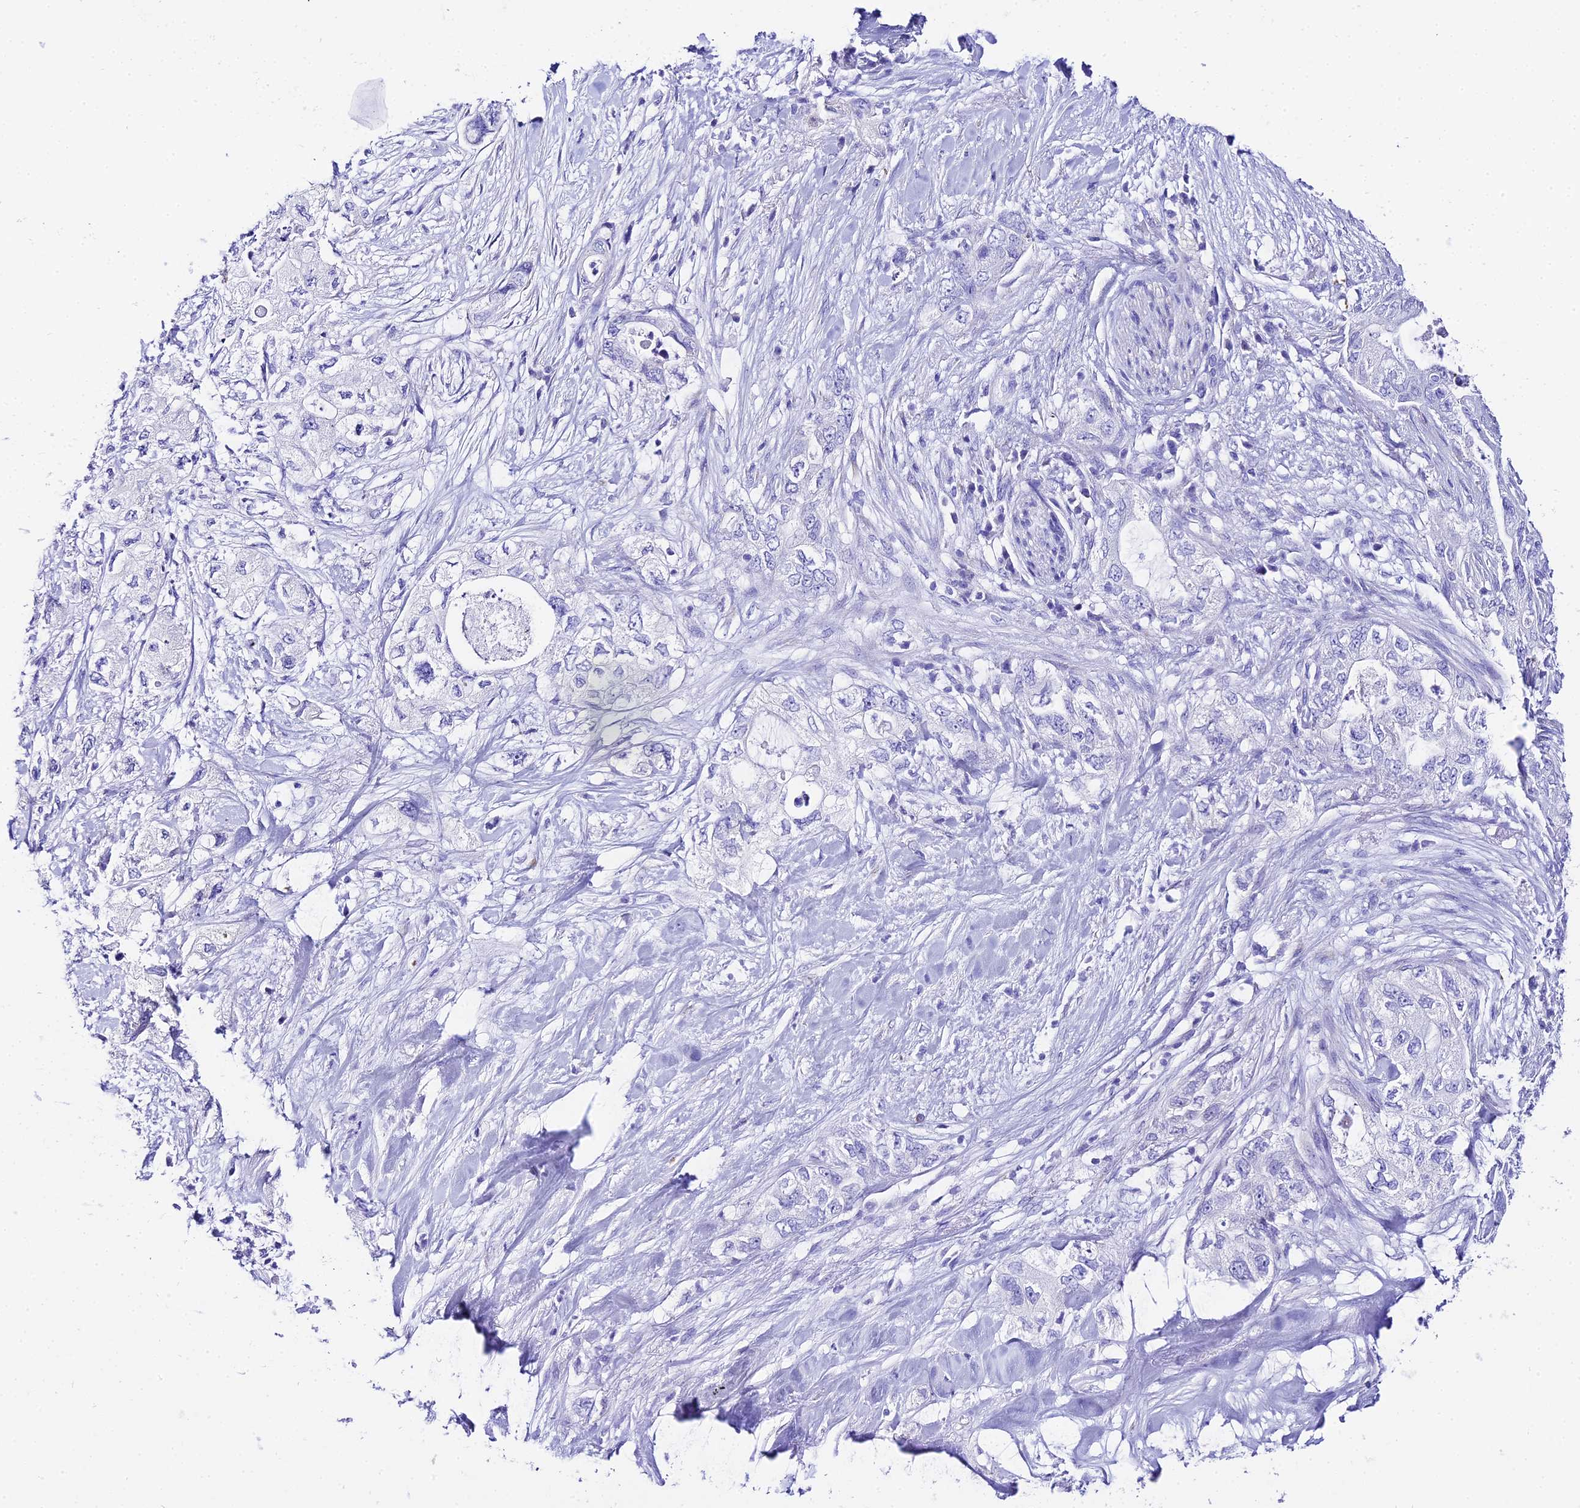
{"staining": {"intensity": "negative", "quantity": "none", "location": "none"}, "tissue": "pancreatic cancer", "cell_type": "Tumor cells", "image_type": "cancer", "snomed": [{"axis": "morphology", "description": "Adenocarcinoma, NOS"}, {"axis": "topography", "description": "Pancreas"}], "caption": "Photomicrograph shows no significant protein staining in tumor cells of pancreatic cancer (adenocarcinoma). (DAB (3,3'-diaminobenzidine) immunohistochemistry with hematoxylin counter stain).", "gene": "TRMT44", "patient": {"sex": "female", "age": 73}}